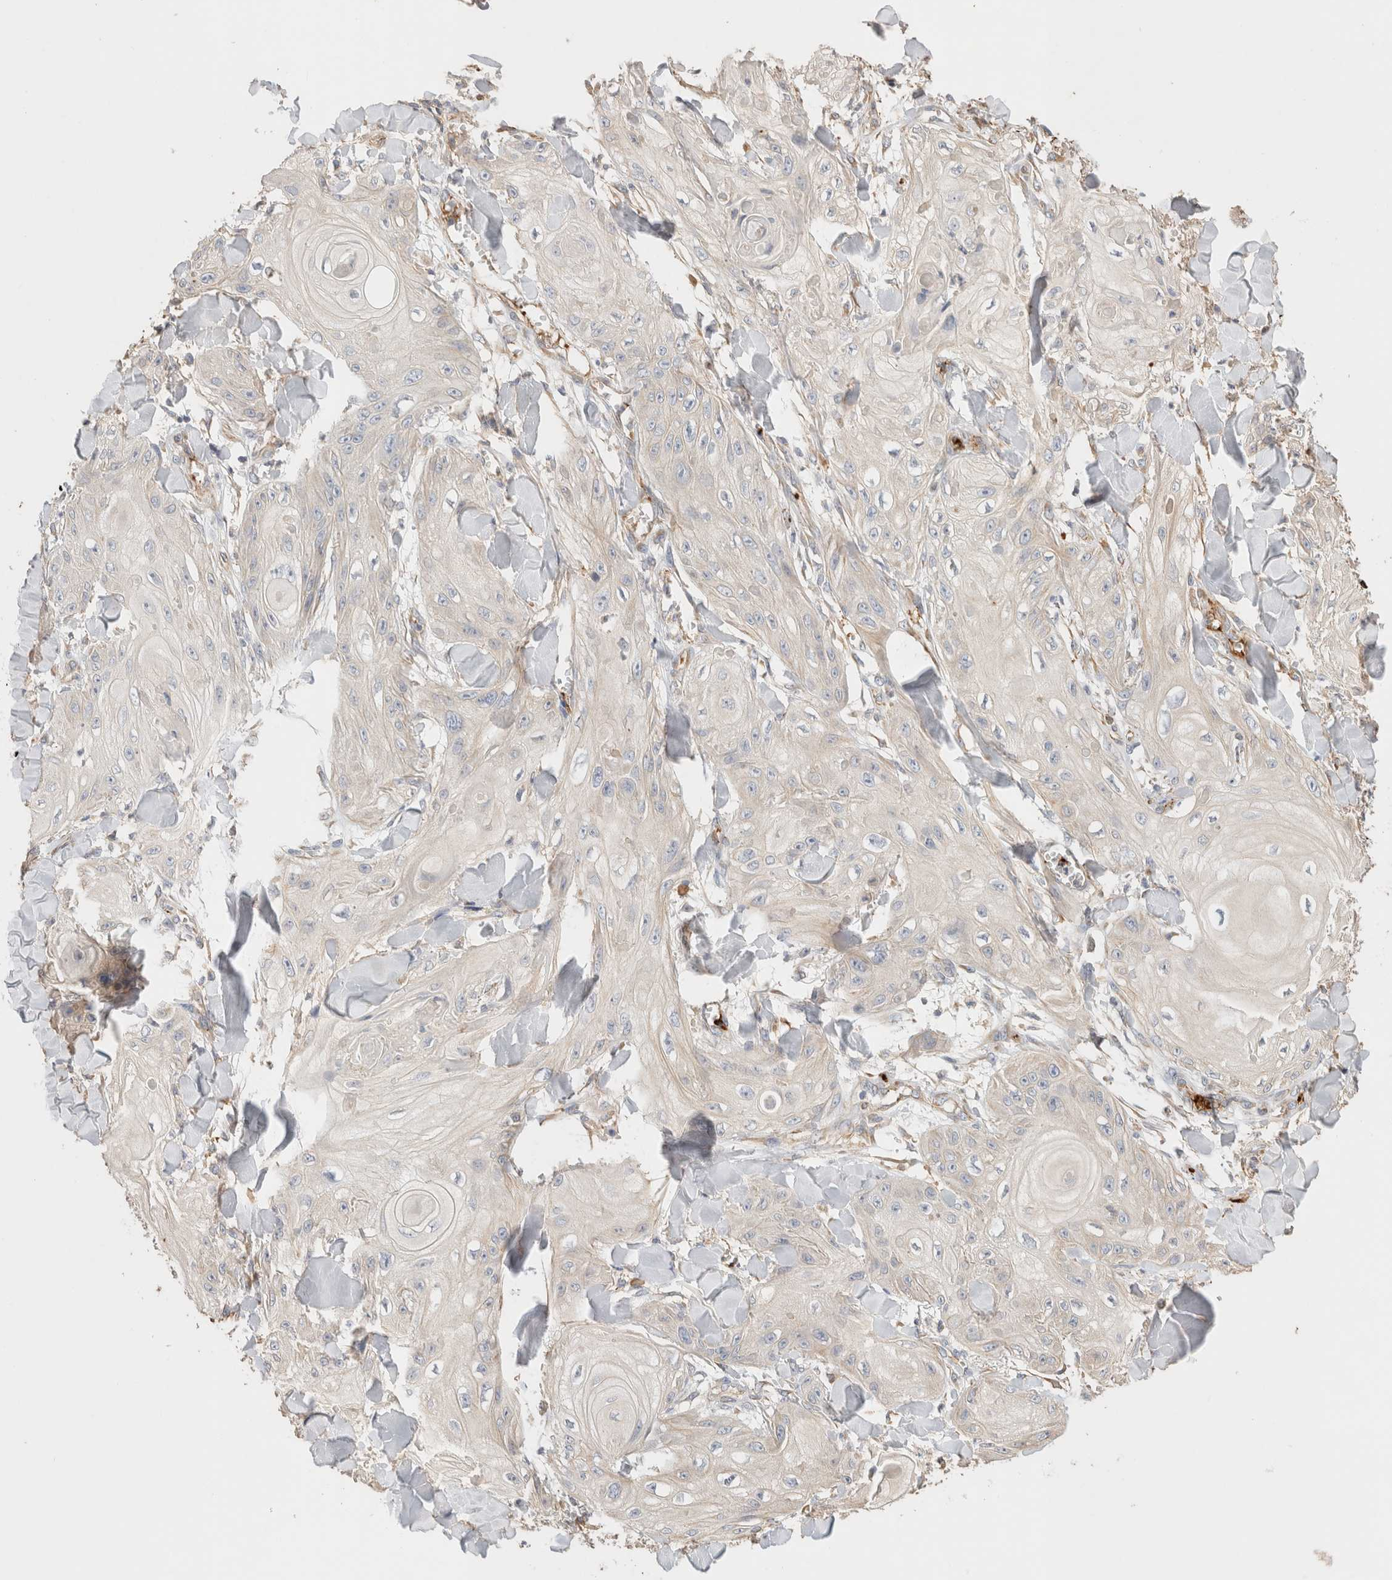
{"staining": {"intensity": "negative", "quantity": "none", "location": "none"}, "tissue": "skin cancer", "cell_type": "Tumor cells", "image_type": "cancer", "snomed": [{"axis": "morphology", "description": "Squamous cell carcinoma, NOS"}, {"axis": "topography", "description": "Skin"}], "caption": "An IHC micrograph of skin squamous cell carcinoma is shown. There is no staining in tumor cells of skin squamous cell carcinoma. (DAB immunohistochemistry (IHC) visualized using brightfield microscopy, high magnification).", "gene": "PROS1", "patient": {"sex": "male", "age": 74}}